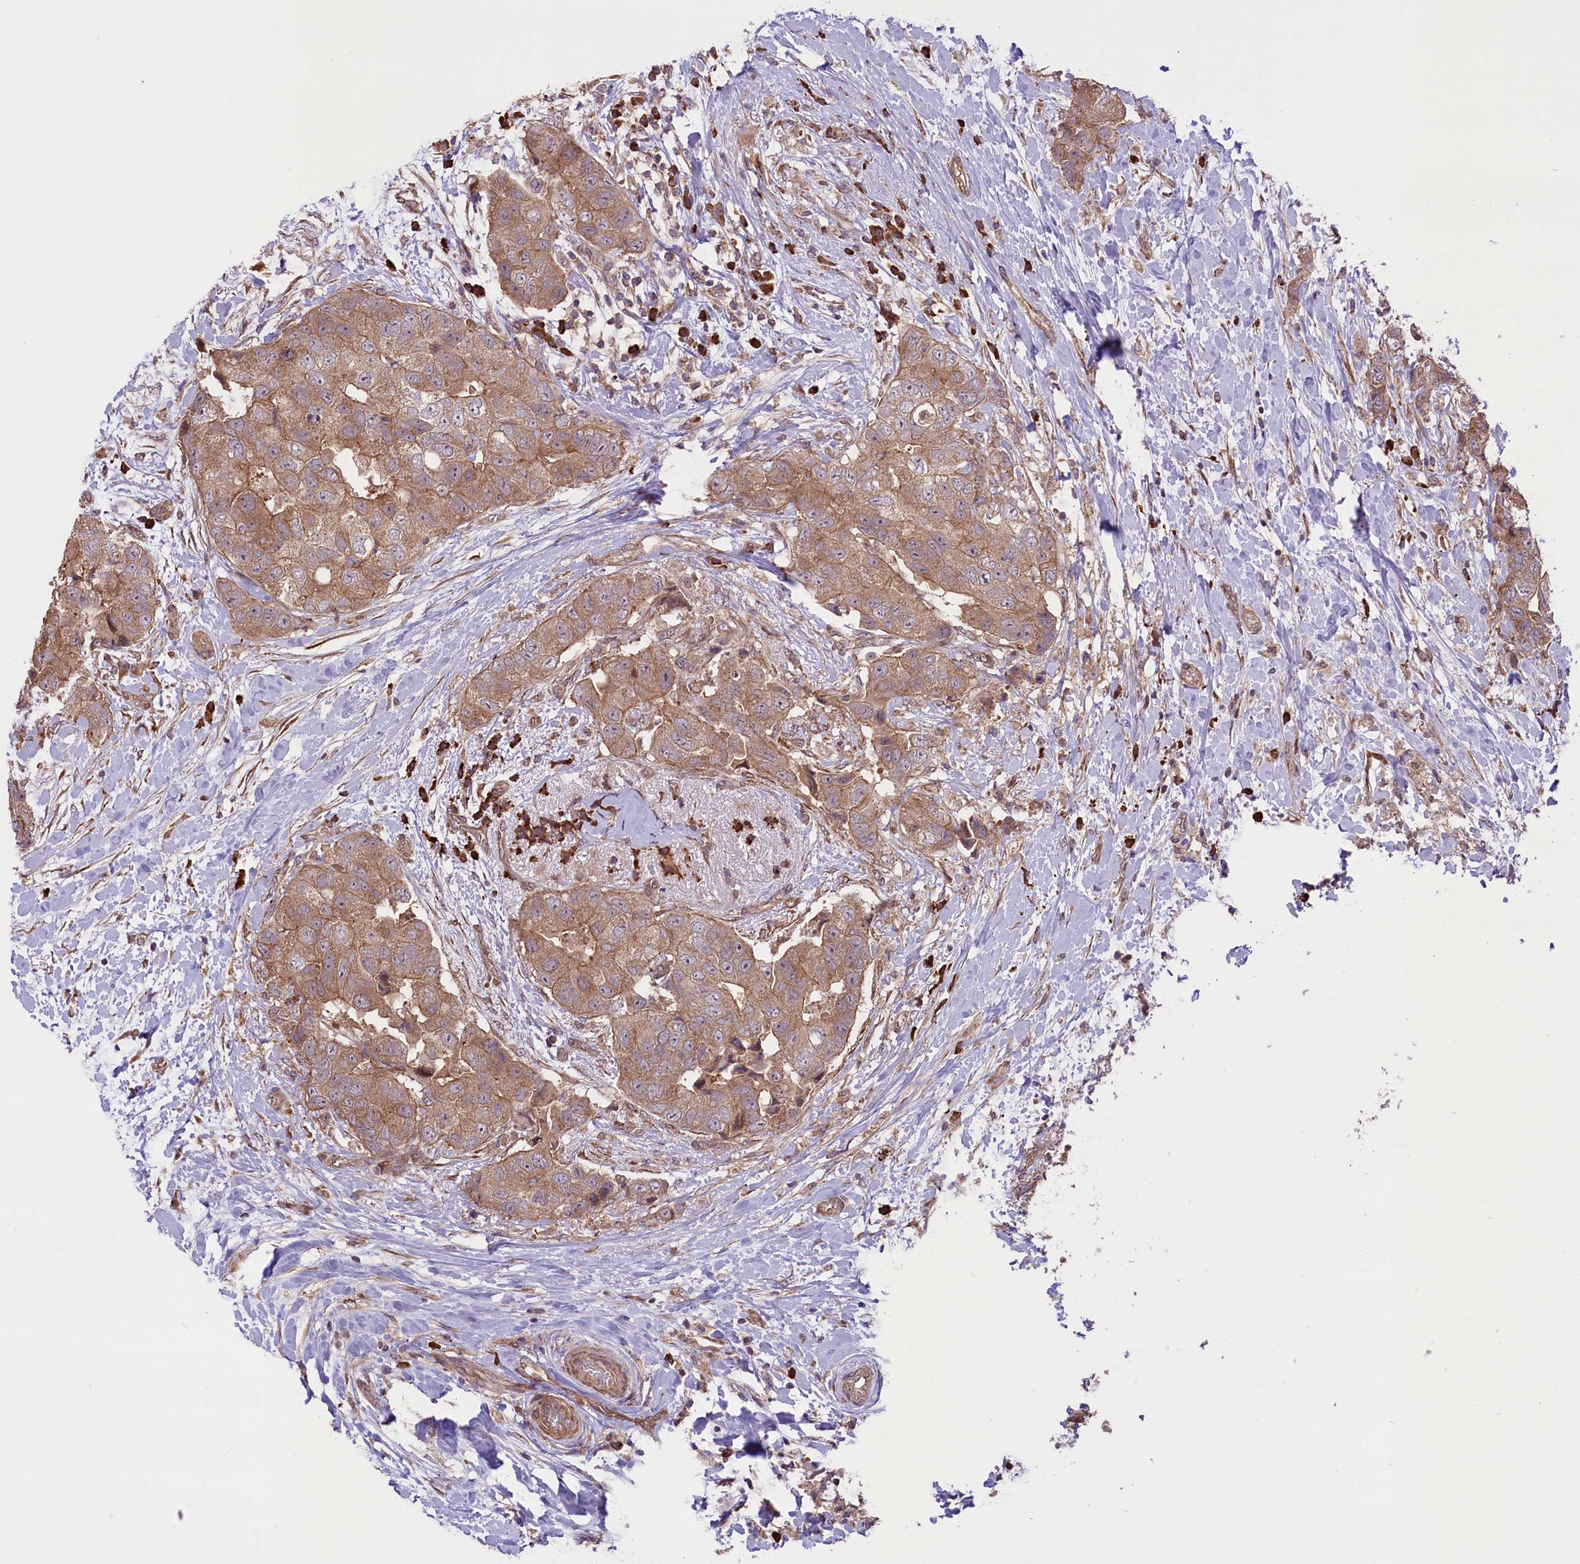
{"staining": {"intensity": "moderate", "quantity": ">75%", "location": "cytoplasmic/membranous"}, "tissue": "breast cancer", "cell_type": "Tumor cells", "image_type": "cancer", "snomed": [{"axis": "morphology", "description": "Normal tissue, NOS"}, {"axis": "morphology", "description": "Duct carcinoma"}, {"axis": "topography", "description": "Breast"}], "caption": "A medium amount of moderate cytoplasmic/membranous staining is seen in about >75% of tumor cells in infiltrating ductal carcinoma (breast) tissue.", "gene": "HDAC5", "patient": {"sex": "female", "age": 62}}